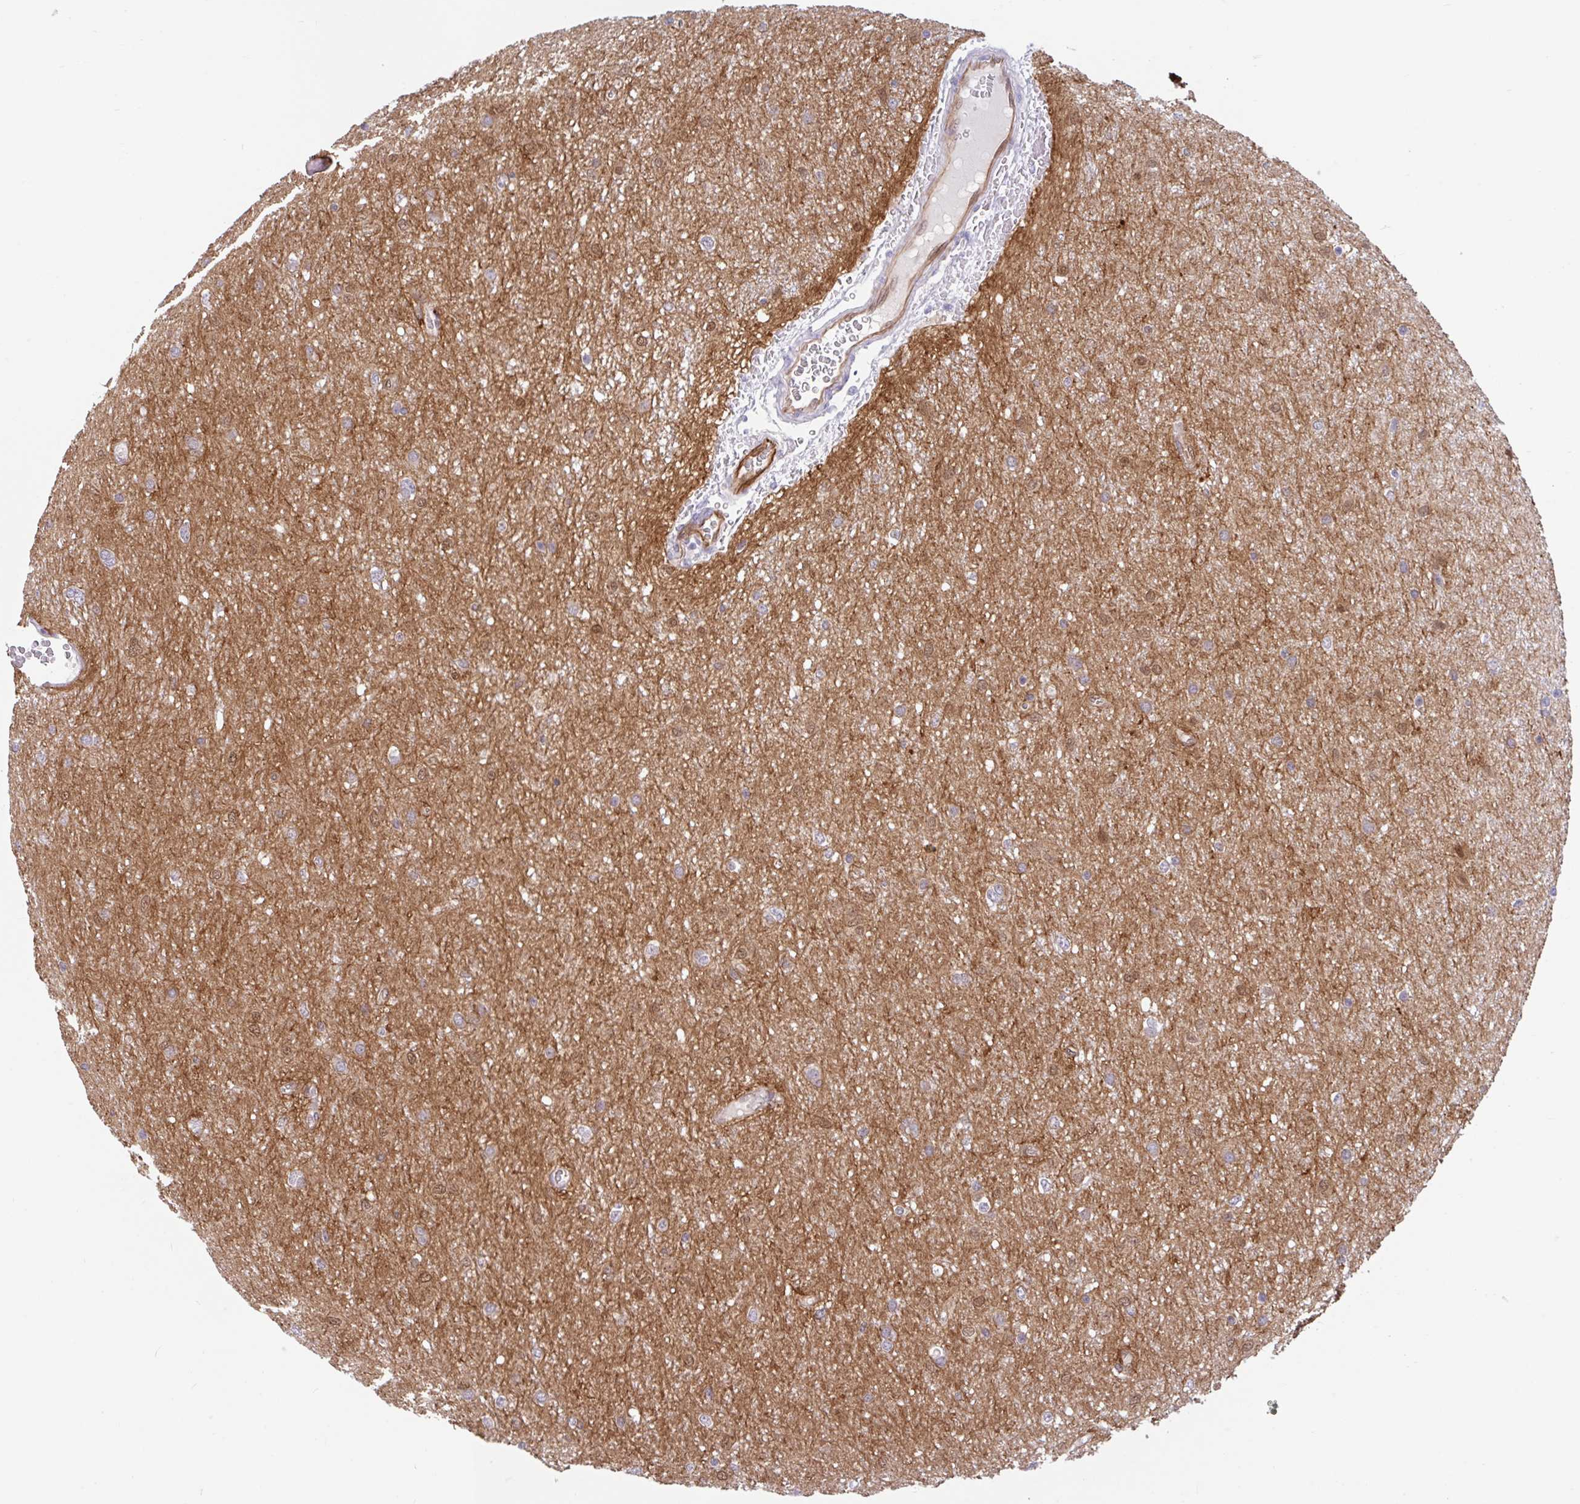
{"staining": {"intensity": "weak", "quantity": "<25%", "location": "cytoplasmic/membranous"}, "tissue": "glioma", "cell_type": "Tumor cells", "image_type": "cancer", "snomed": [{"axis": "morphology", "description": "Glioma, malignant, Low grade"}, {"axis": "topography", "description": "Cerebellum"}], "caption": "Glioma was stained to show a protein in brown. There is no significant positivity in tumor cells. (Immunohistochemistry, brightfield microscopy, high magnification).", "gene": "FAM107A", "patient": {"sex": "female", "age": 5}}